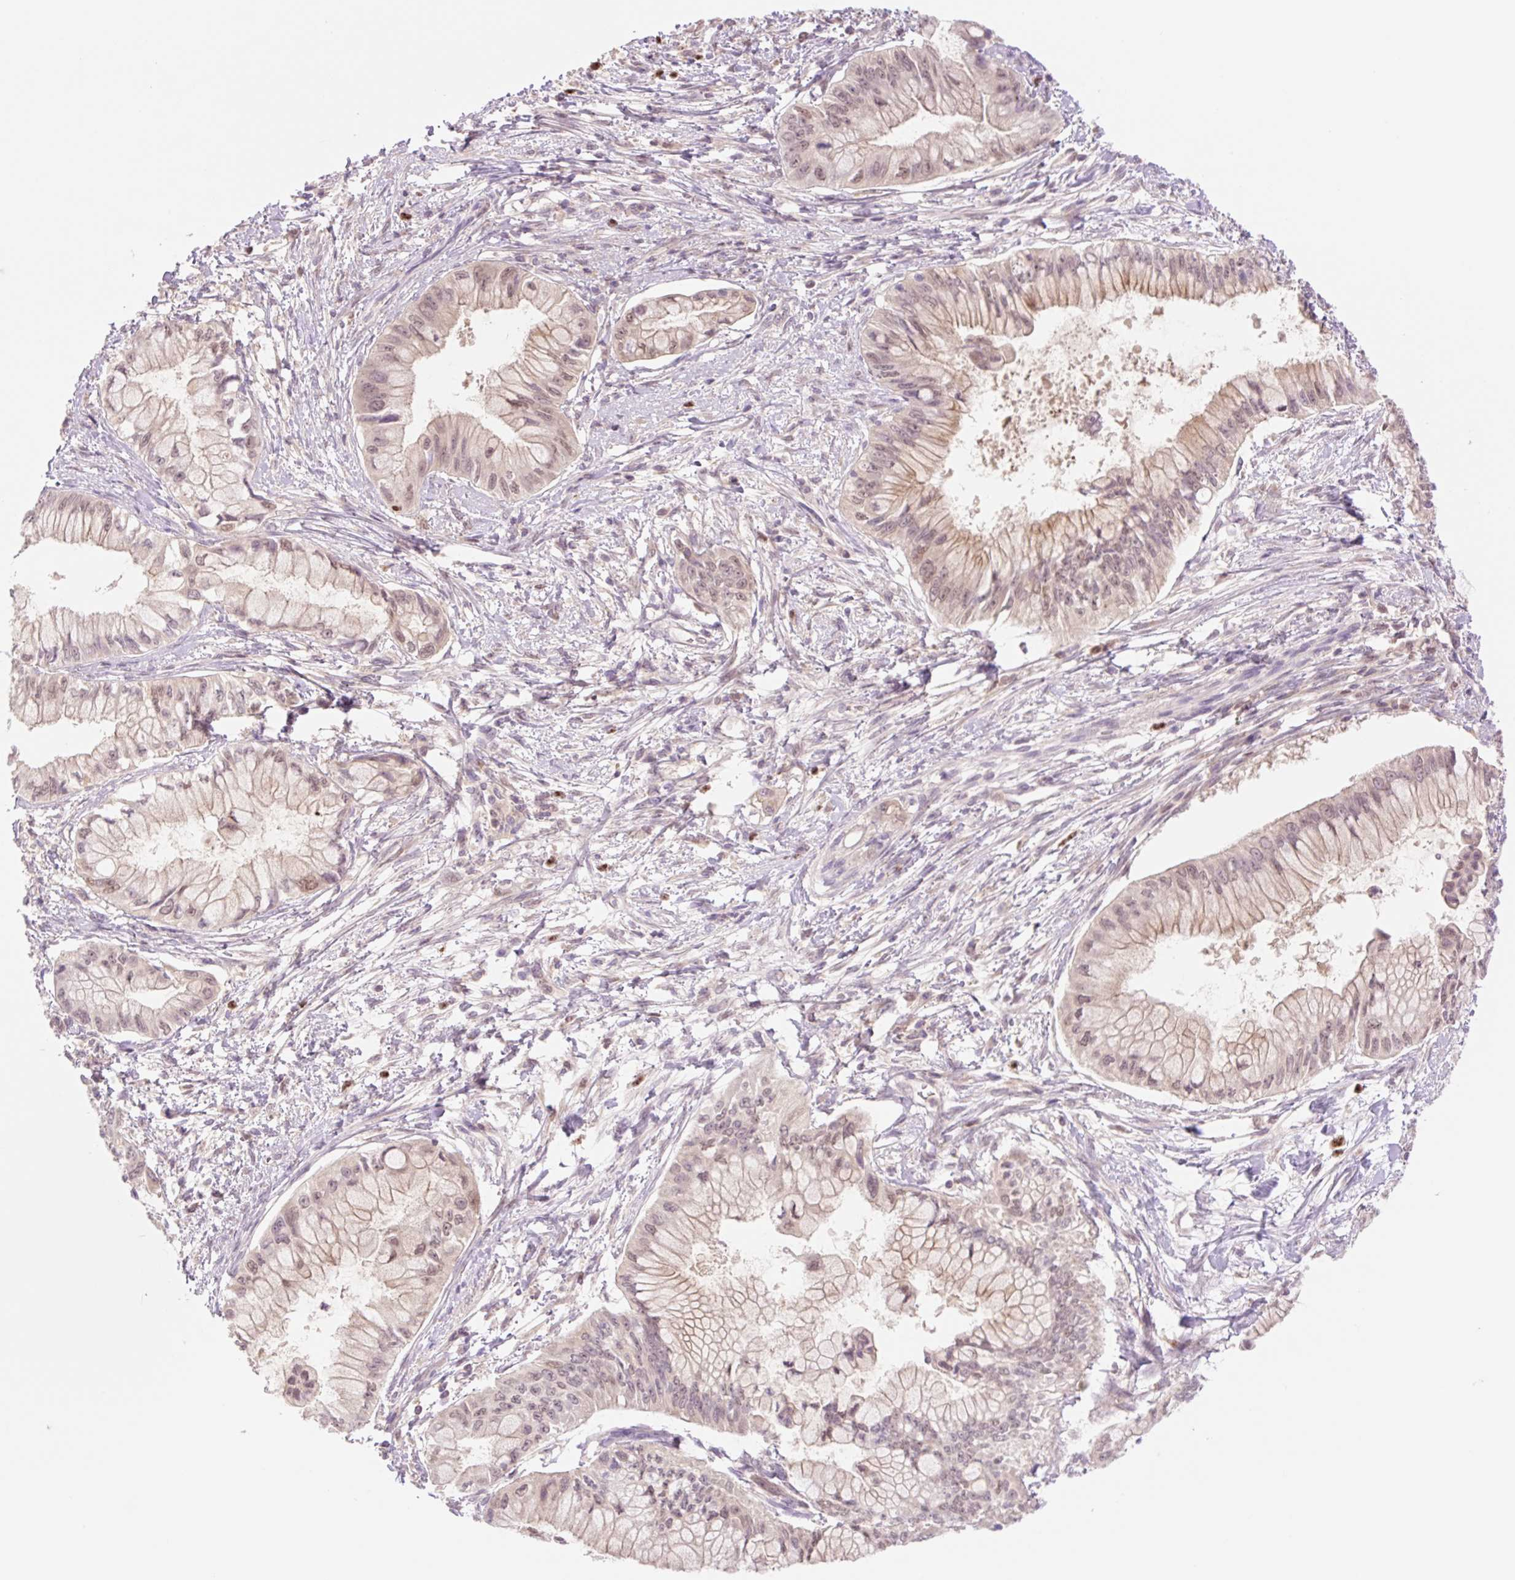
{"staining": {"intensity": "weak", "quantity": ">75%", "location": "nuclear"}, "tissue": "pancreatic cancer", "cell_type": "Tumor cells", "image_type": "cancer", "snomed": [{"axis": "morphology", "description": "Adenocarcinoma, NOS"}, {"axis": "topography", "description": "Pancreas"}], "caption": "Protein expression analysis of human adenocarcinoma (pancreatic) reveals weak nuclear staining in about >75% of tumor cells. The protein of interest is stained brown, and the nuclei are stained in blue (DAB IHC with brightfield microscopy, high magnification).", "gene": "HEBP1", "patient": {"sex": "male", "age": 48}}